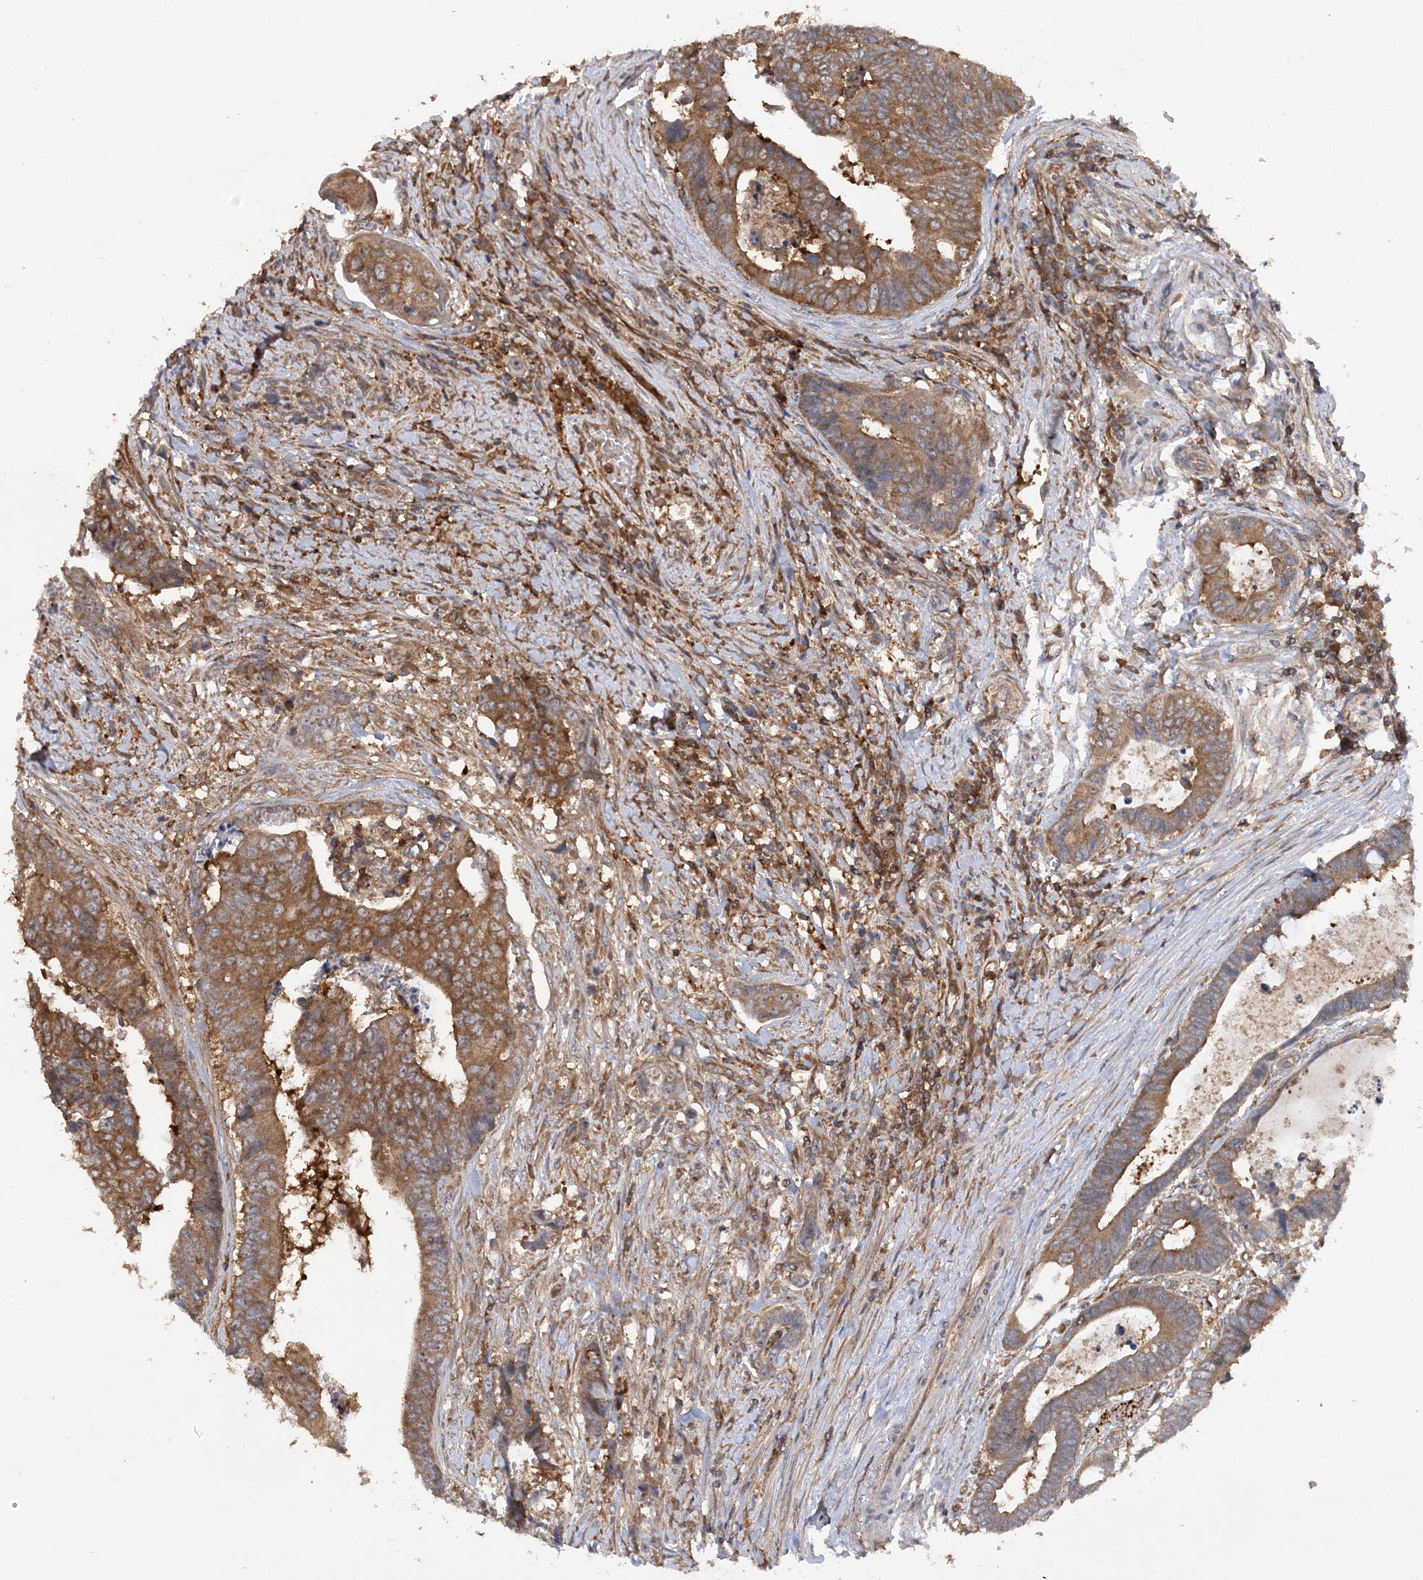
{"staining": {"intensity": "moderate", "quantity": ">75%", "location": "cytoplasmic/membranous"}, "tissue": "colorectal cancer", "cell_type": "Tumor cells", "image_type": "cancer", "snomed": [{"axis": "morphology", "description": "Adenocarcinoma, NOS"}, {"axis": "topography", "description": "Rectum"}], "caption": "The photomicrograph shows immunohistochemical staining of colorectal cancer (adenocarcinoma). There is moderate cytoplasmic/membranous staining is present in approximately >75% of tumor cells. Immunohistochemistry (ihc) stains the protein in brown and the nuclei are stained blue.", "gene": "ACAP2", "patient": {"sex": "male", "age": 84}}